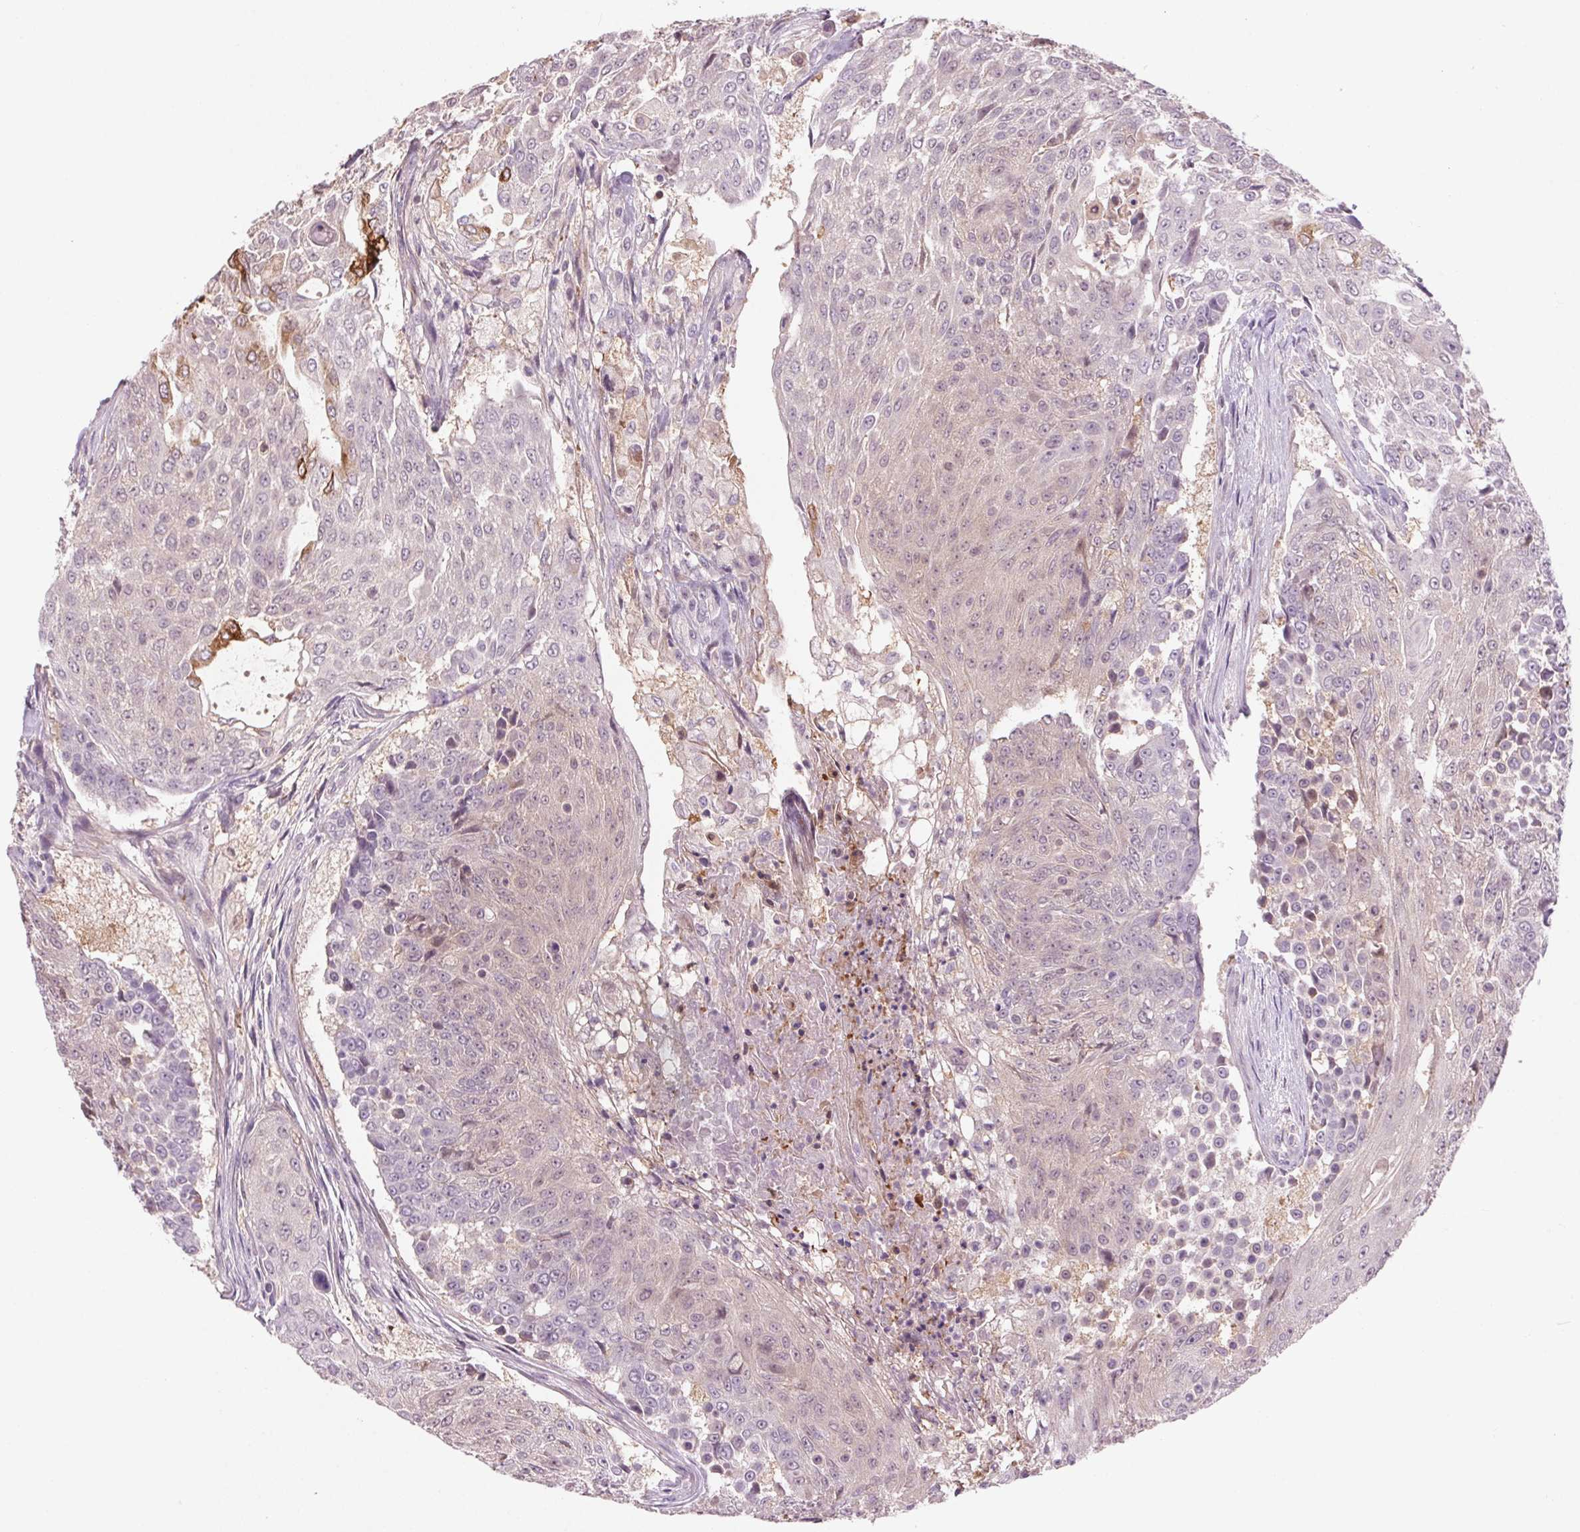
{"staining": {"intensity": "negative", "quantity": "none", "location": "none"}, "tissue": "urothelial cancer", "cell_type": "Tumor cells", "image_type": "cancer", "snomed": [{"axis": "morphology", "description": "Urothelial carcinoma, High grade"}, {"axis": "topography", "description": "Urinary bladder"}], "caption": "Protein analysis of urothelial cancer demonstrates no significant staining in tumor cells. (Stains: DAB (3,3'-diaminobenzidine) IHC with hematoxylin counter stain, Microscopy: brightfield microscopy at high magnification).", "gene": "HHLA2", "patient": {"sex": "female", "age": 63}}